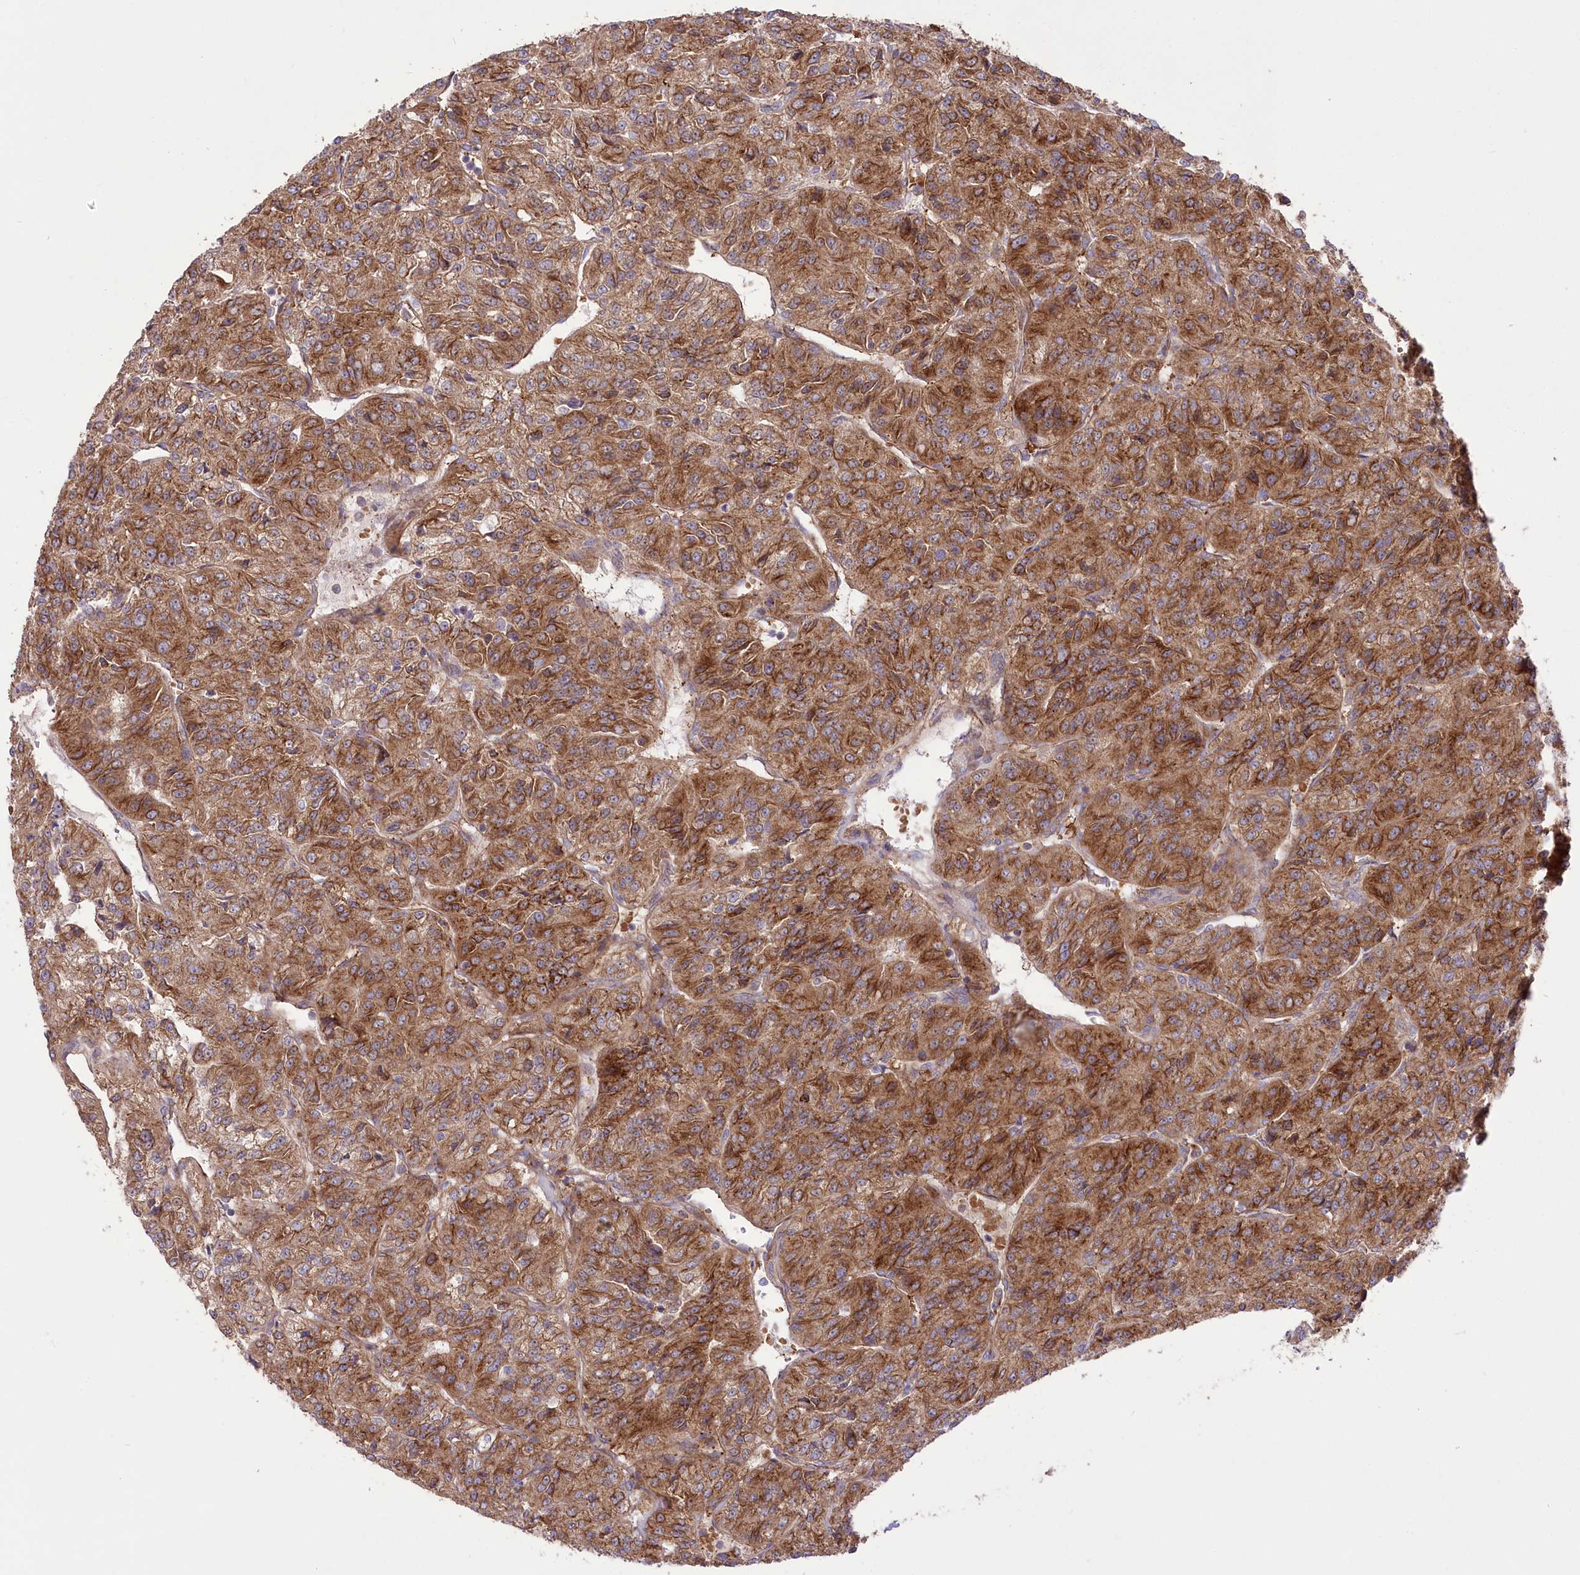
{"staining": {"intensity": "strong", "quantity": ">75%", "location": "cytoplasmic/membranous"}, "tissue": "renal cancer", "cell_type": "Tumor cells", "image_type": "cancer", "snomed": [{"axis": "morphology", "description": "Adenocarcinoma, NOS"}, {"axis": "topography", "description": "Kidney"}], "caption": "Approximately >75% of tumor cells in human renal cancer (adenocarcinoma) reveal strong cytoplasmic/membranous protein expression as visualized by brown immunohistochemical staining.", "gene": "TRUB1", "patient": {"sex": "female", "age": 63}}